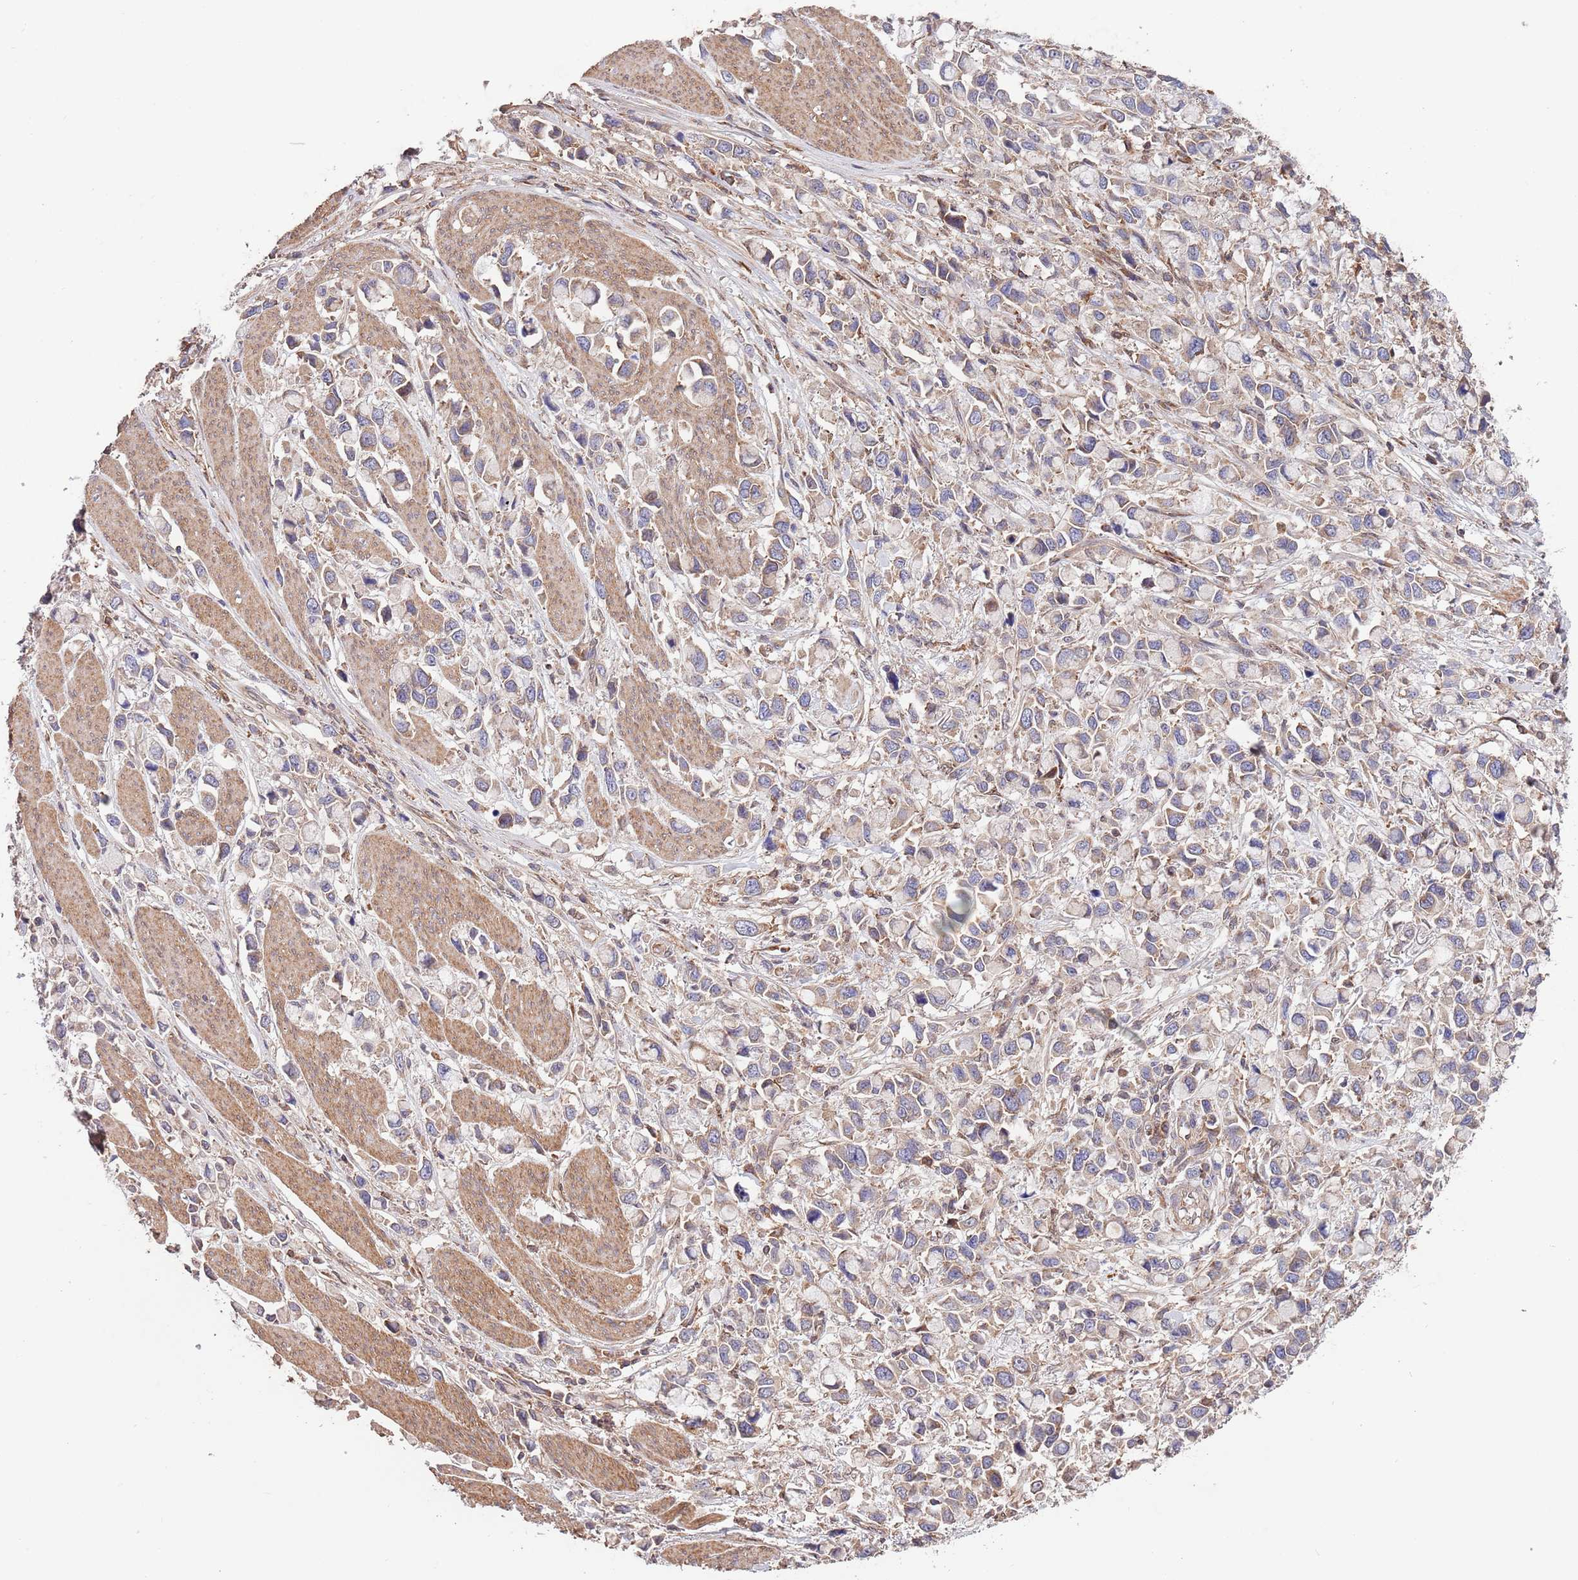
{"staining": {"intensity": "weak", "quantity": "<25%", "location": "cytoplasmic/membranous"}, "tissue": "stomach cancer", "cell_type": "Tumor cells", "image_type": "cancer", "snomed": [{"axis": "morphology", "description": "Adenocarcinoma, NOS"}, {"axis": "topography", "description": "Stomach"}], "caption": "A histopathology image of stomach adenocarcinoma stained for a protein demonstrates no brown staining in tumor cells. (Immunohistochemistry (ihc), brightfield microscopy, high magnification).", "gene": "RNF19B", "patient": {"sex": "female", "age": 81}}